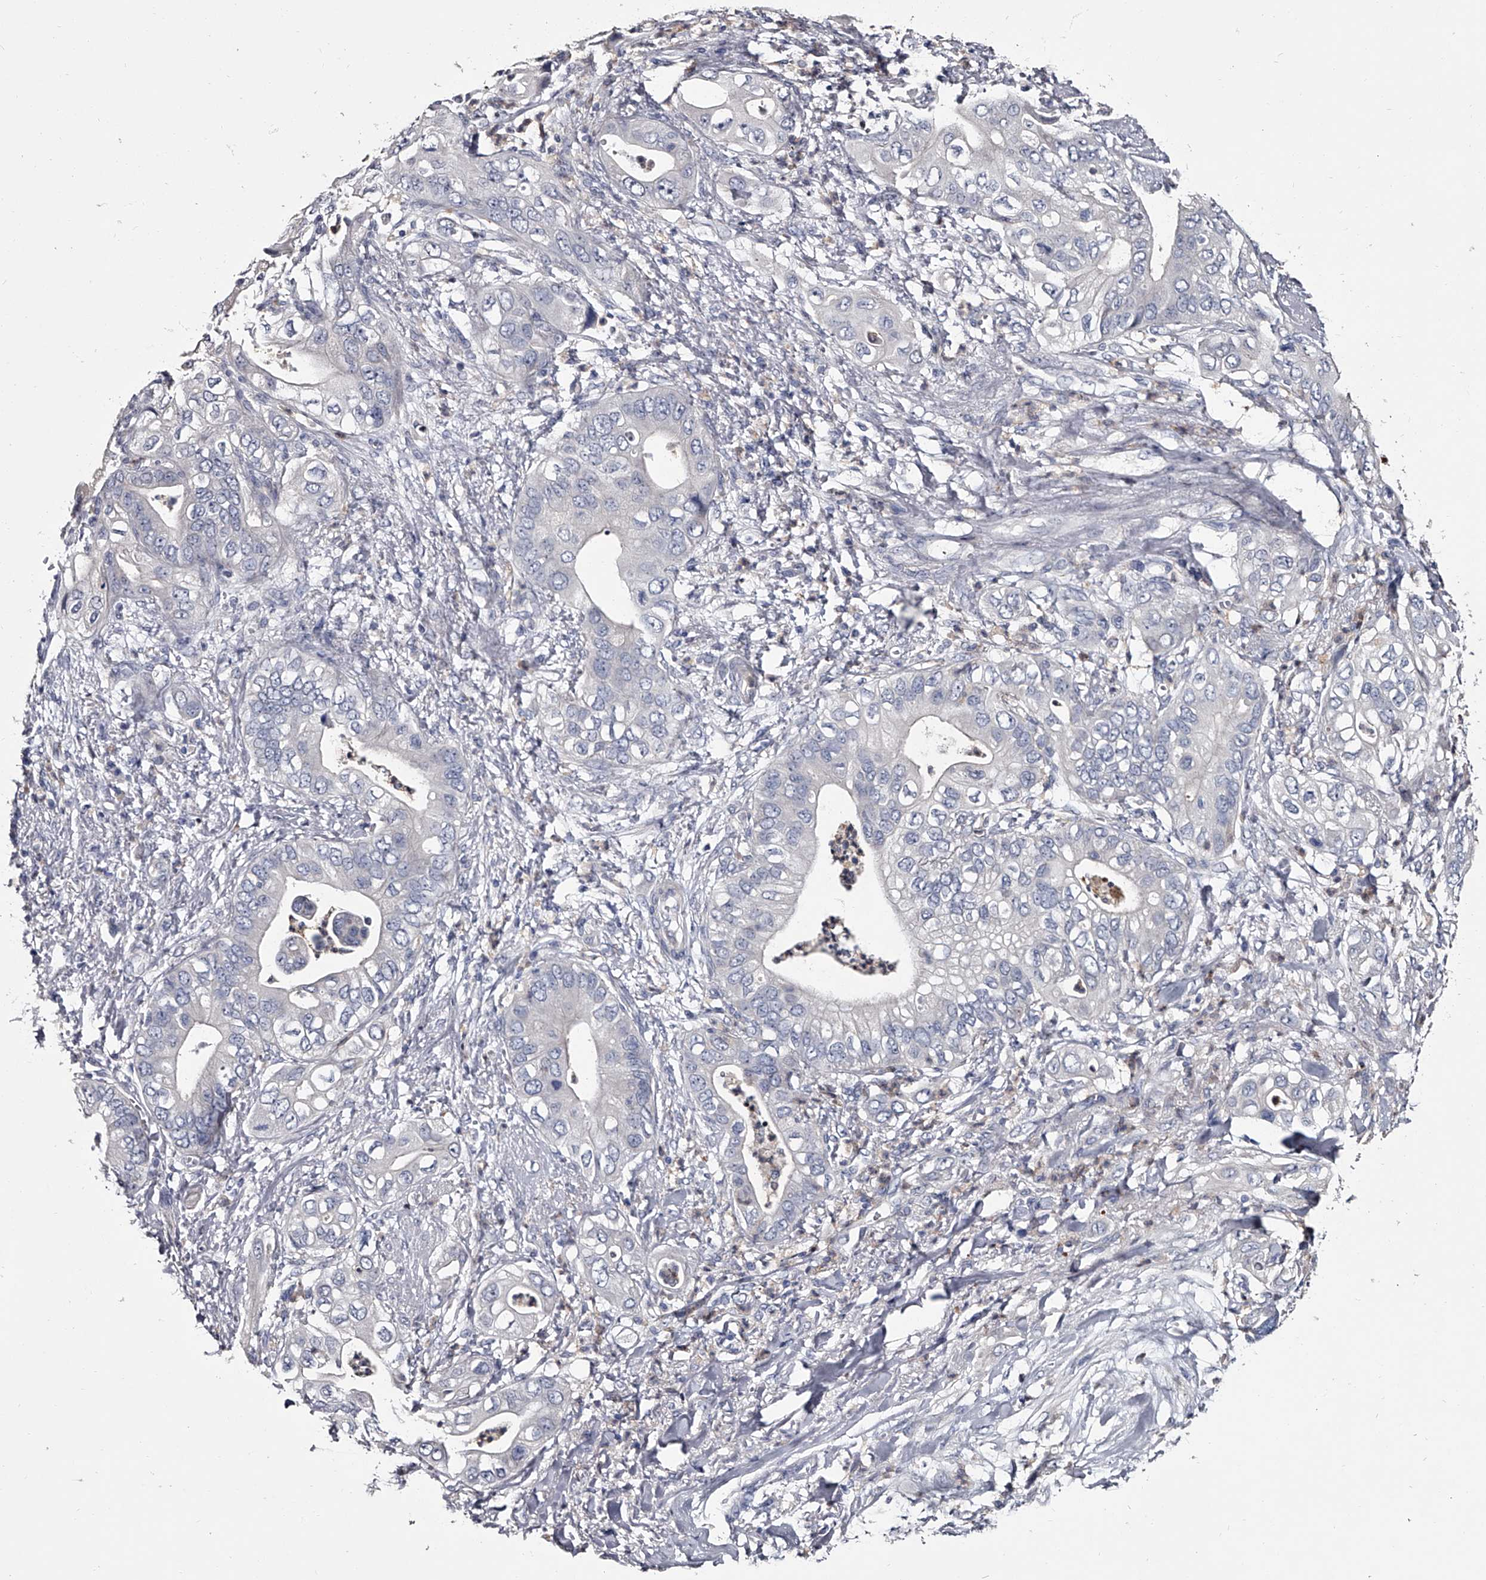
{"staining": {"intensity": "negative", "quantity": "none", "location": "none"}, "tissue": "pancreatic cancer", "cell_type": "Tumor cells", "image_type": "cancer", "snomed": [{"axis": "morphology", "description": "Adenocarcinoma, NOS"}, {"axis": "topography", "description": "Pancreas"}], "caption": "DAB immunohistochemical staining of adenocarcinoma (pancreatic) displays no significant positivity in tumor cells.", "gene": "GAPVD1", "patient": {"sex": "female", "age": 78}}